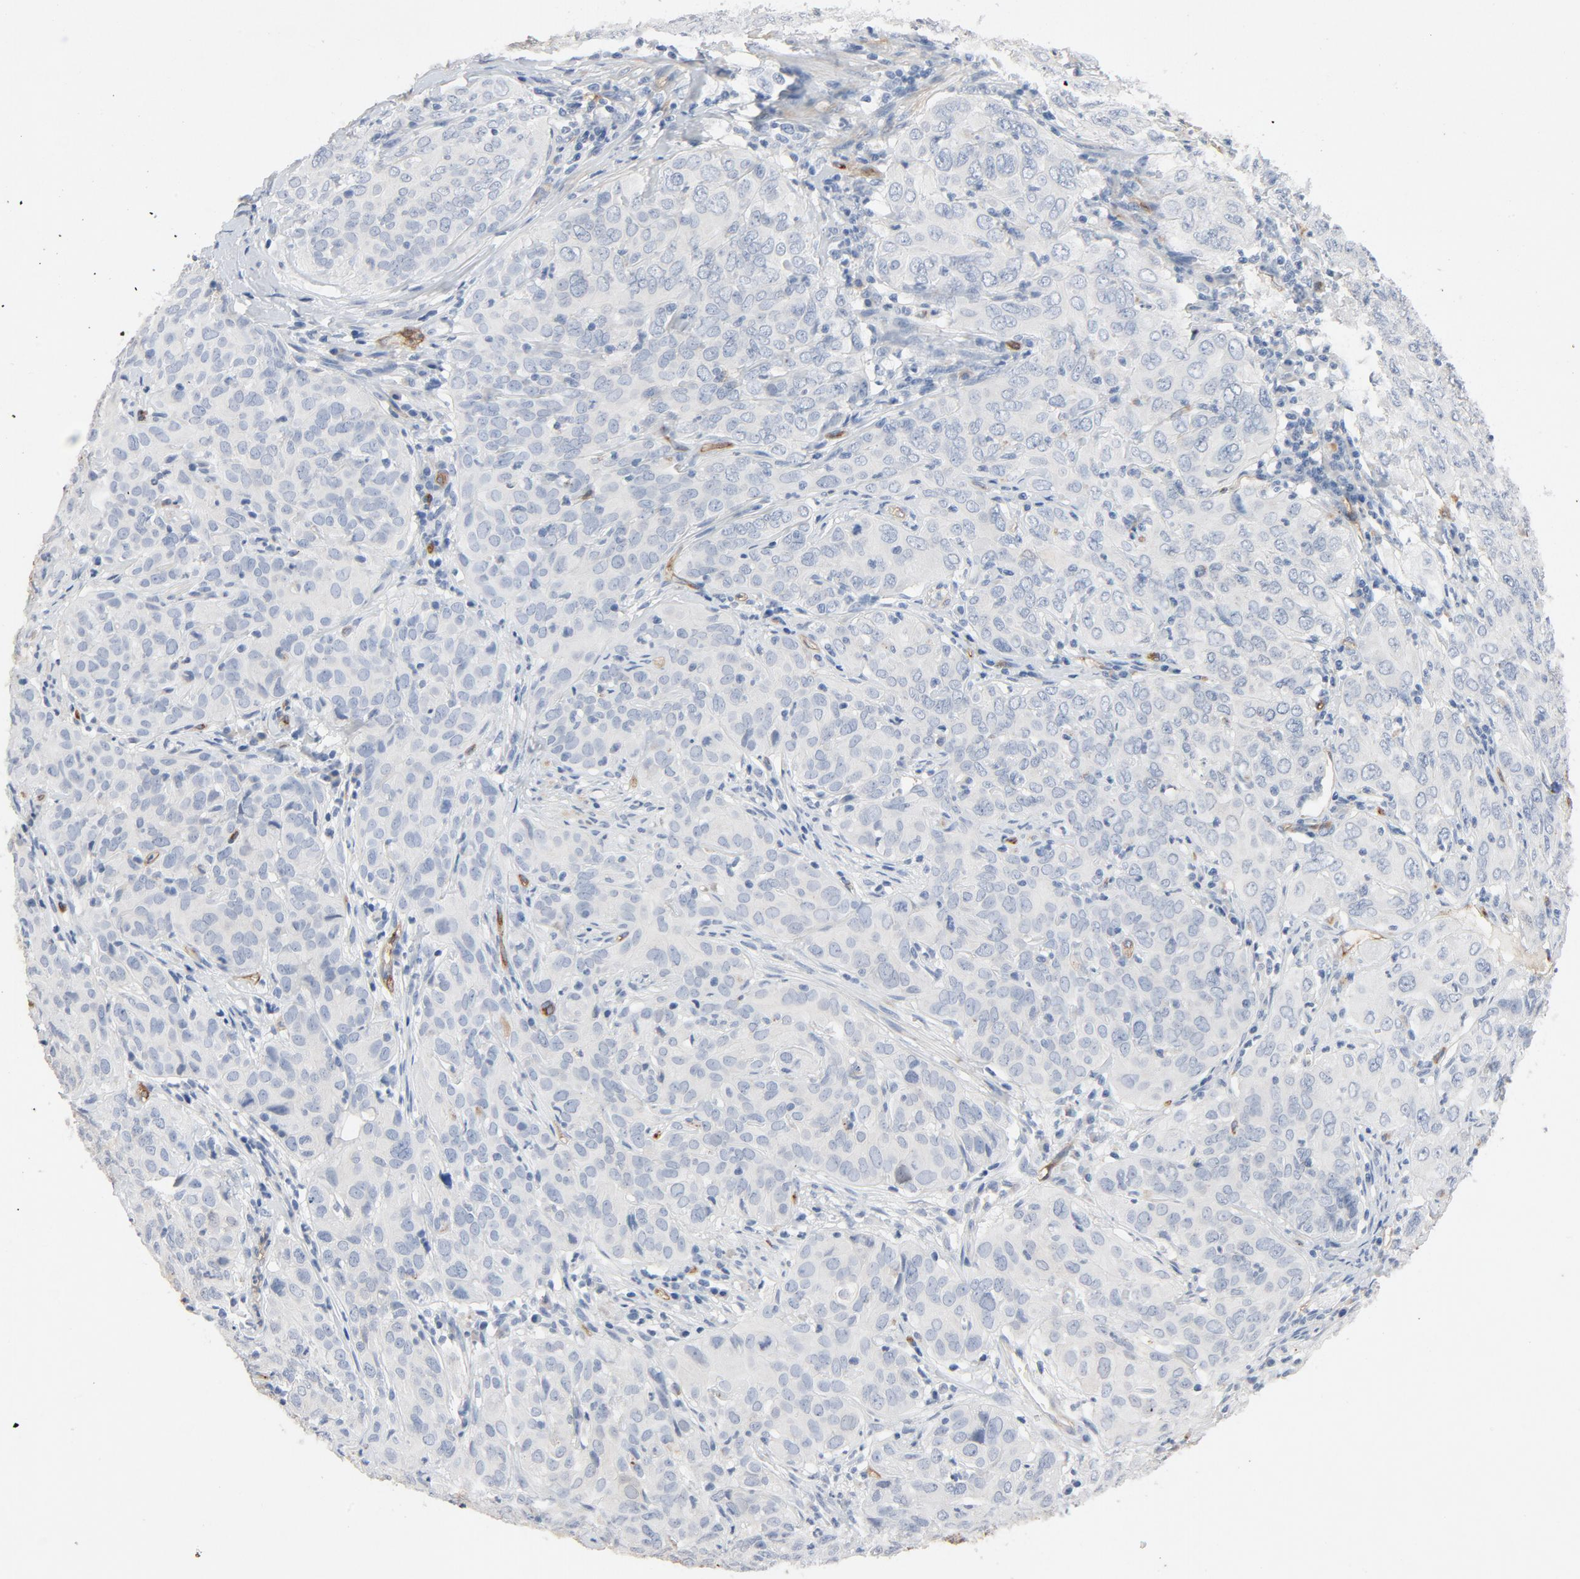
{"staining": {"intensity": "negative", "quantity": "none", "location": "none"}, "tissue": "cervical cancer", "cell_type": "Tumor cells", "image_type": "cancer", "snomed": [{"axis": "morphology", "description": "Squamous cell carcinoma, NOS"}, {"axis": "topography", "description": "Cervix"}], "caption": "IHC micrograph of cervical cancer stained for a protein (brown), which displays no expression in tumor cells.", "gene": "KDR", "patient": {"sex": "female", "age": 38}}